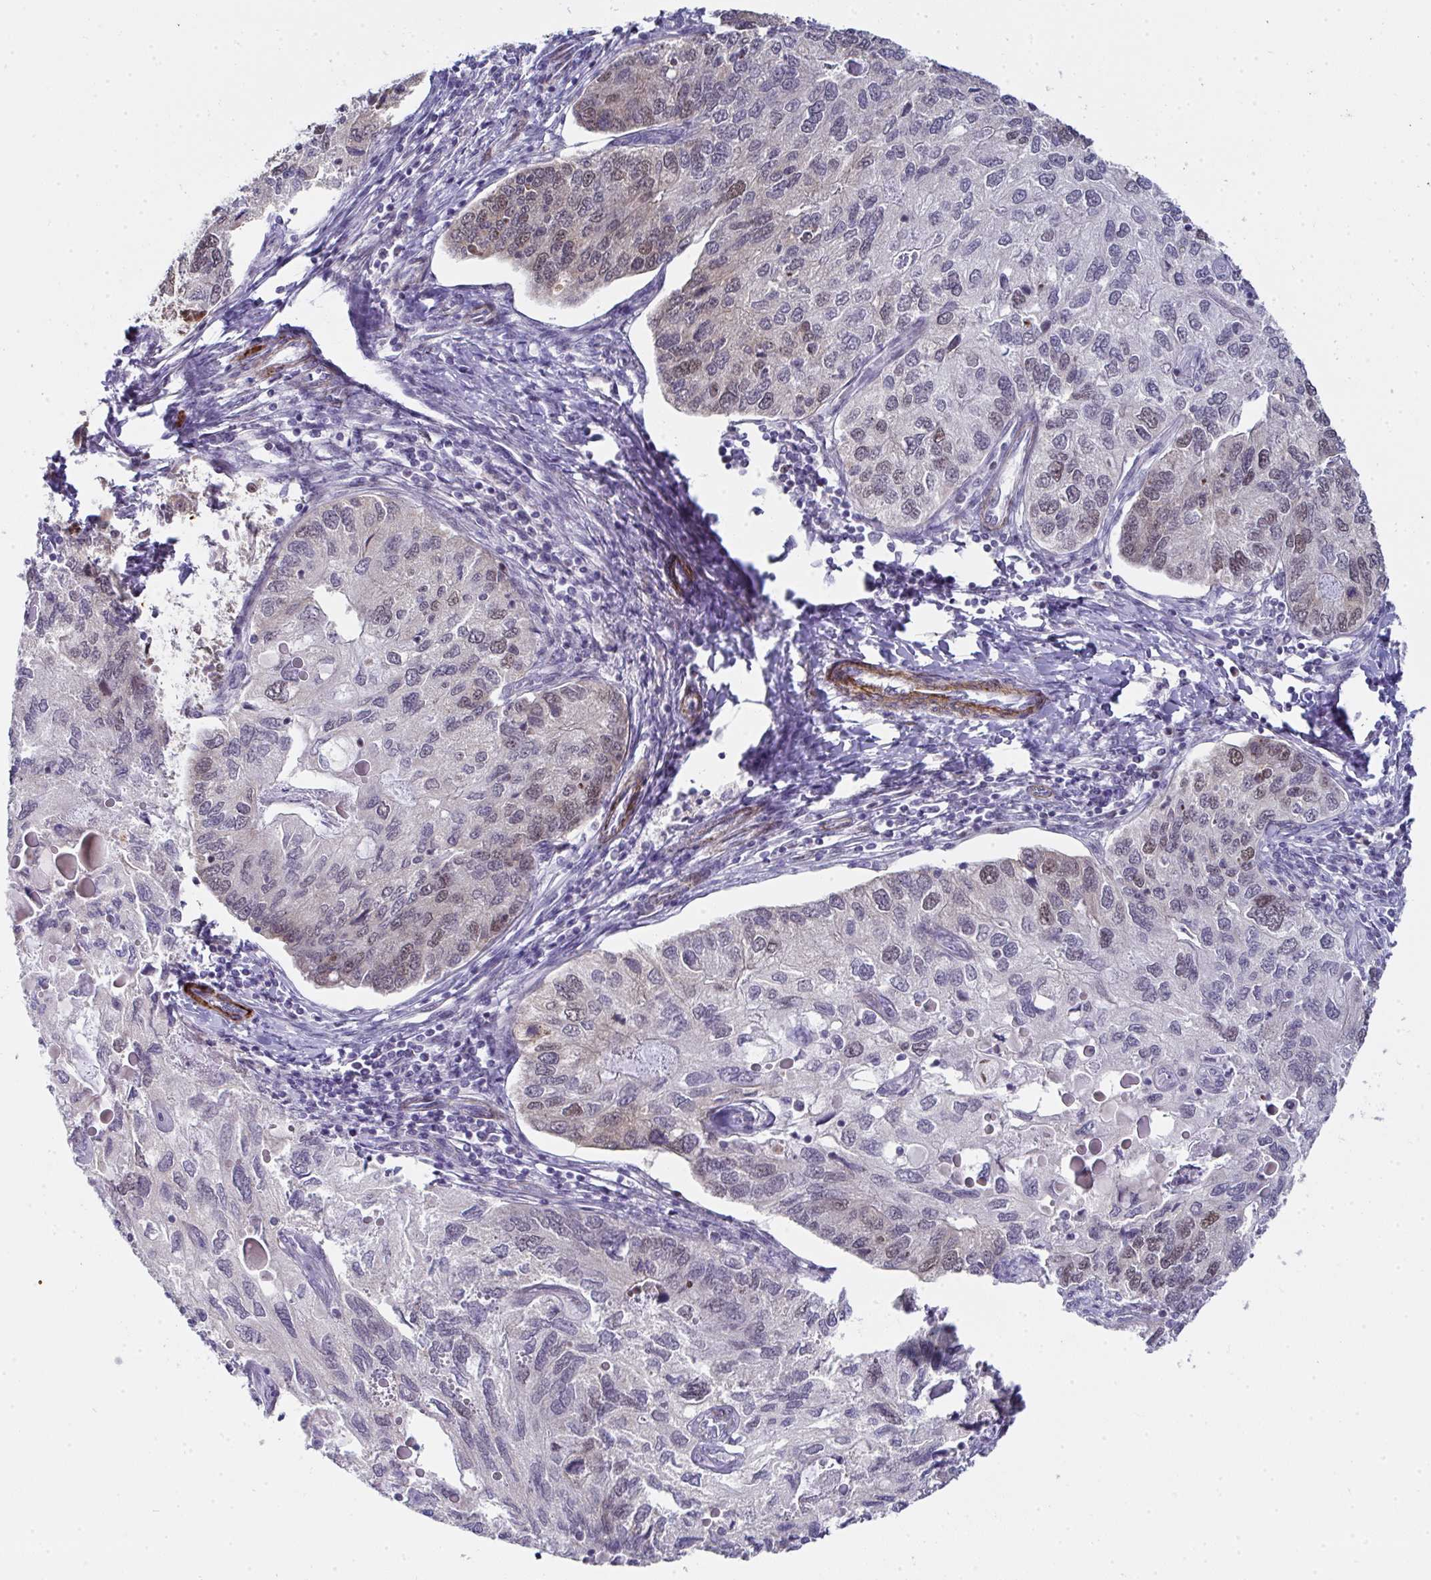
{"staining": {"intensity": "moderate", "quantity": "<25%", "location": "nuclear"}, "tissue": "endometrial cancer", "cell_type": "Tumor cells", "image_type": "cancer", "snomed": [{"axis": "morphology", "description": "Carcinoma, NOS"}, {"axis": "topography", "description": "Uterus"}], "caption": "DAB (3,3'-diaminobenzidine) immunohistochemical staining of human endometrial cancer demonstrates moderate nuclear protein positivity in approximately <25% of tumor cells.", "gene": "GINS2", "patient": {"sex": "female", "age": 76}}